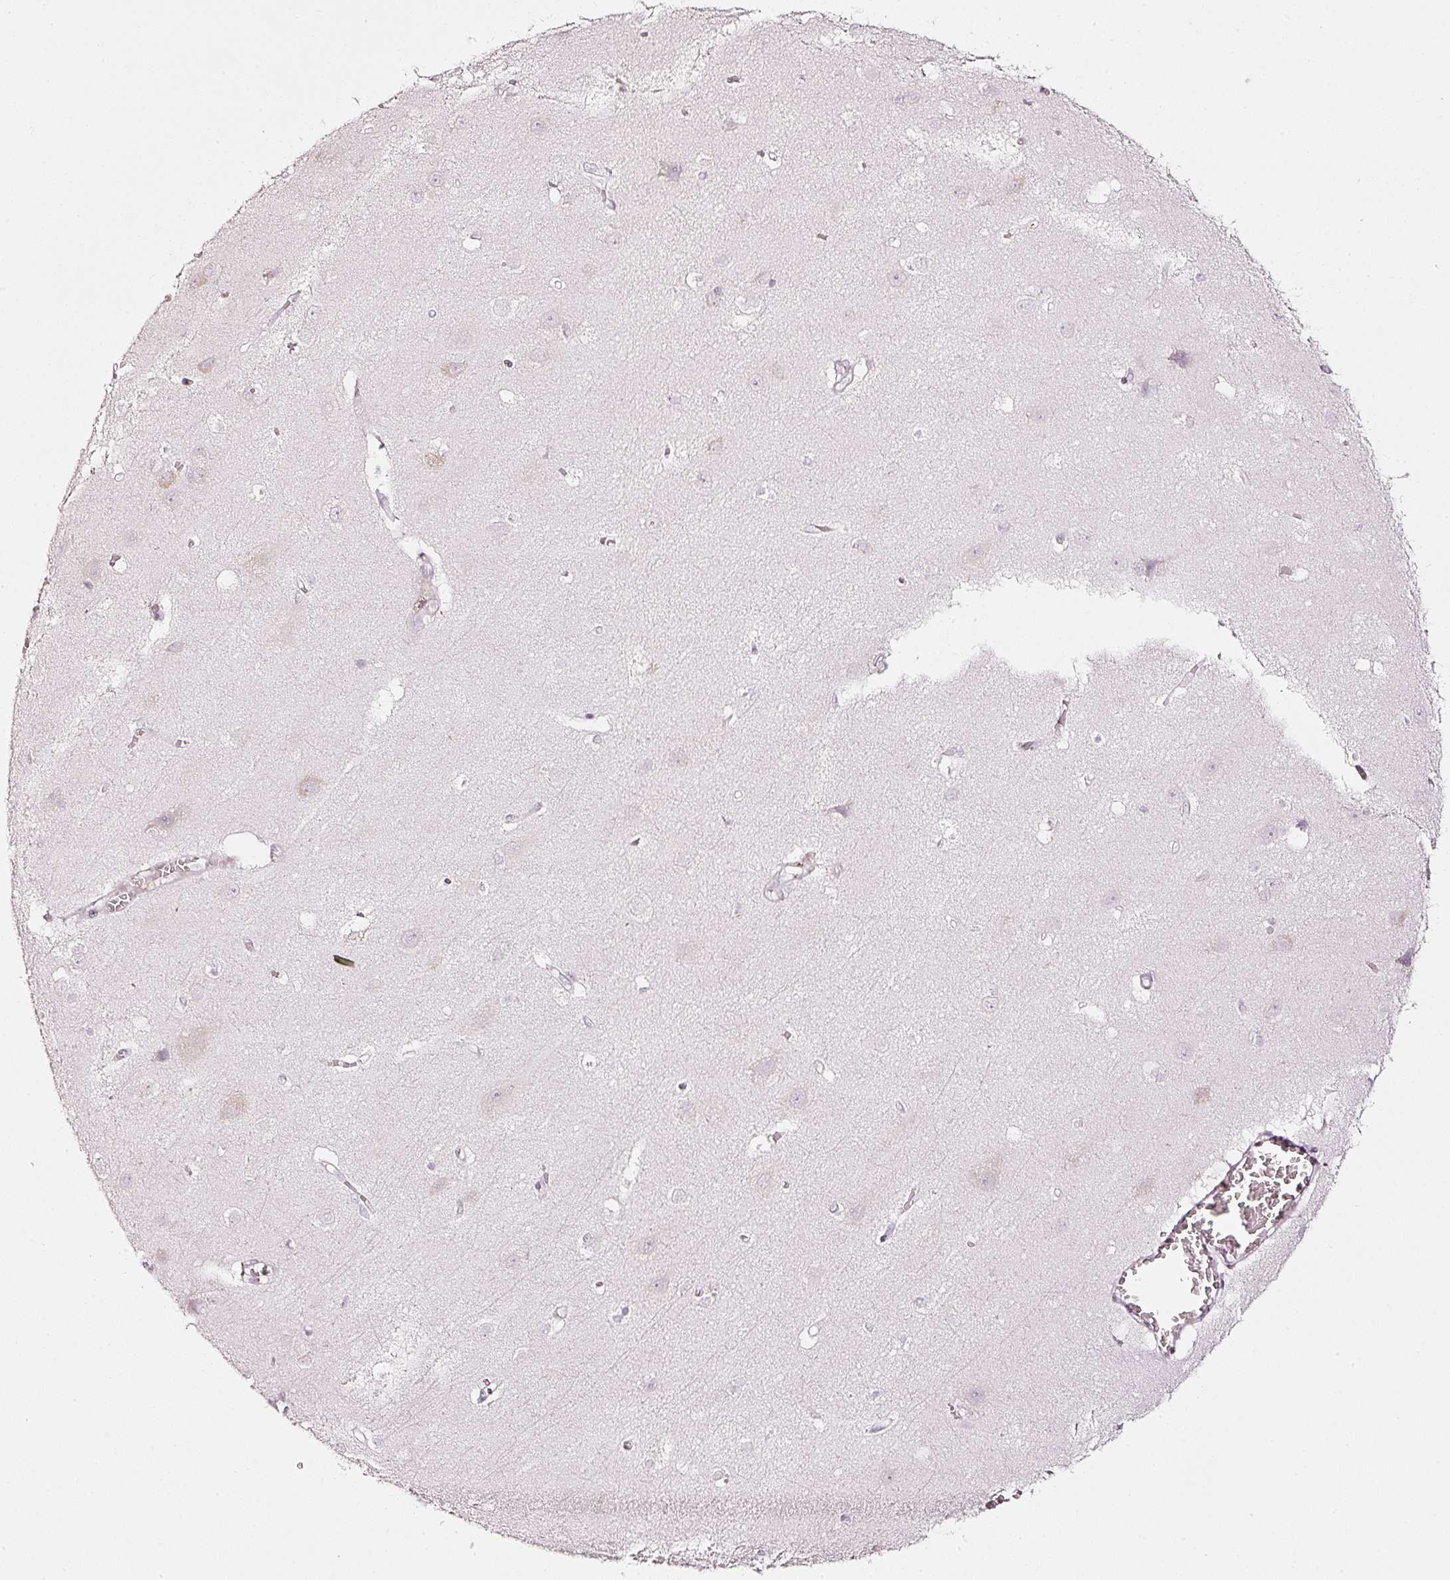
{"staining": {"intensity": "negative", "quantity": "none", "location": "none"}, "tissue": "cerebral cortex", "cell_type": "Endothelial cells", "image_type": "normal", "snomed": [{"axis": "morphology", "description": "Normal tissue, NOS"}, {"axis": "topography", "description": "Cerebral cortex"}], "caption": "A high-resolution micrograph shows immunohistochemistry staining of normal cerebral cortex, which demonstrates no significant staining in endothelial cells.", "gene": "SDF4", "patient": {"sex": "male", "age": 37}}